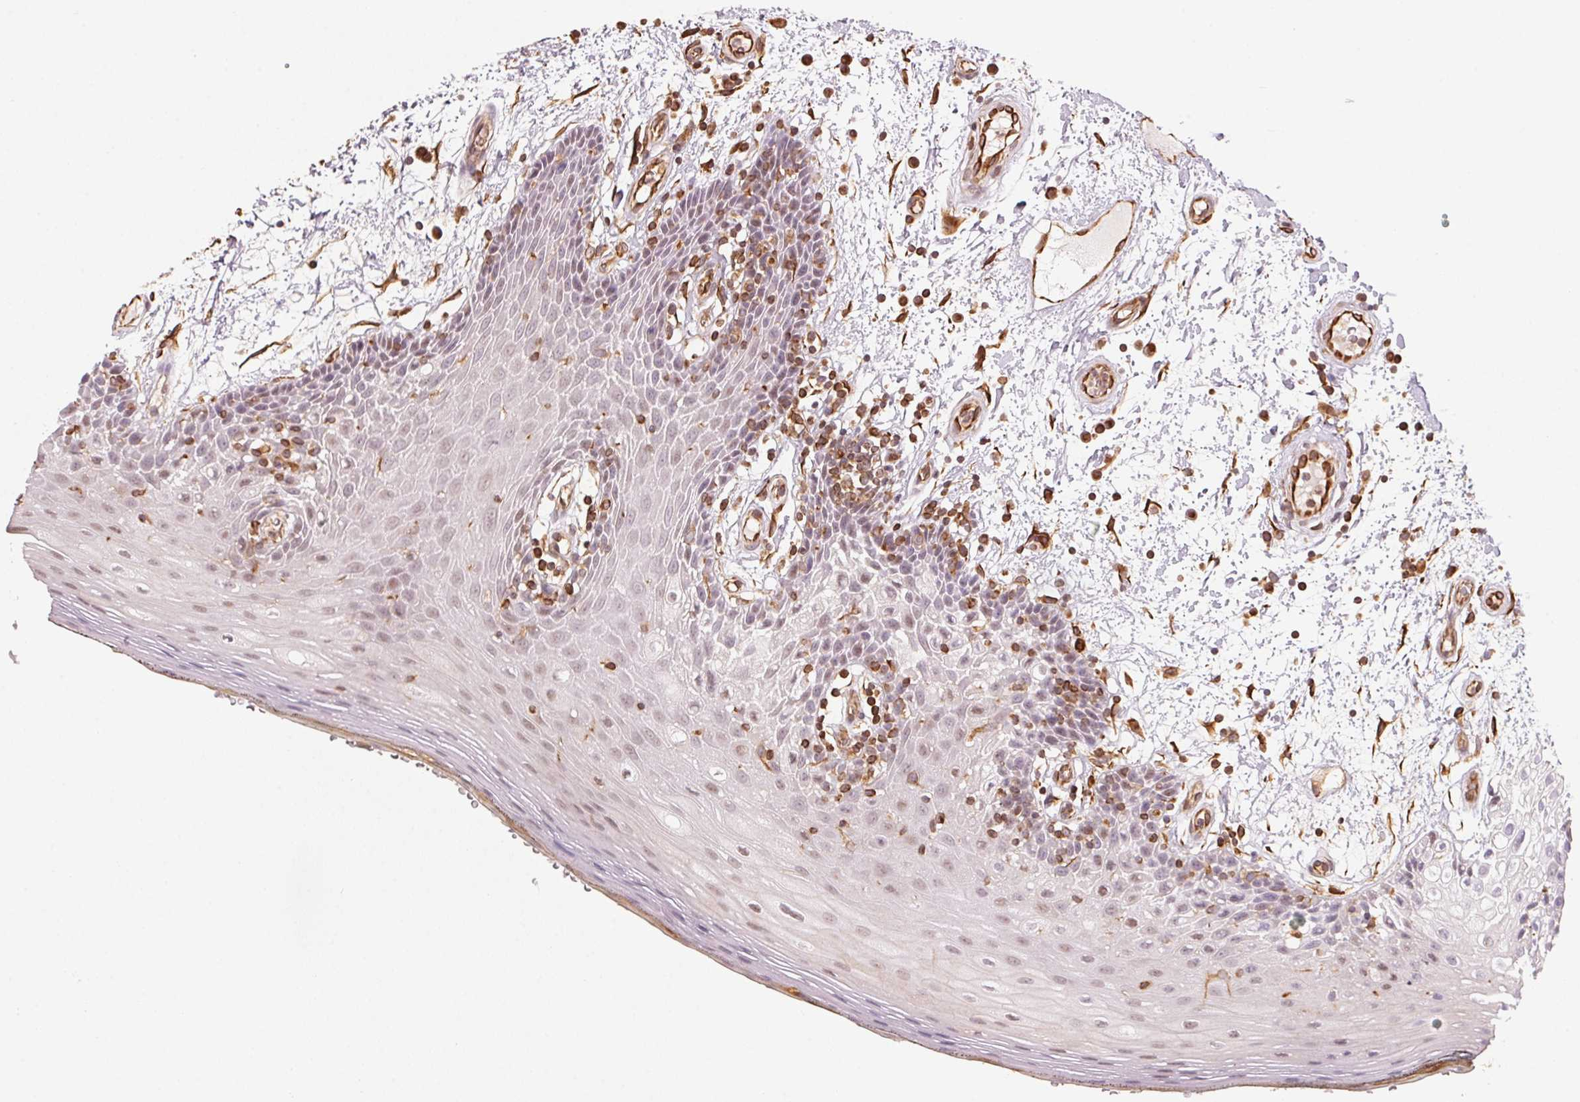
{"staining": {"intensity": "weak", "quantity": "<25%", "location": "nuclear"}, "tissue": "oral mucosa", "cell_type": "Squamous epithelial cells", "image_type": "normal", "snomed": [{"axis": "morphology", "description": "Normal tissue, NOS"}, {"axis": "morphology", "description": "Squamous cell carcinoma, NOS"}, {"axis": "topography", "description": "Oral tissue"}, {"axis": "topography", "description": "Head-Neck"}], "caption": "Immunohistochemistry of benign human oral mucosa reveals no expression in squamous epithelial cells. The staining was performed using DAB to visualize the protein expression in brown, while the nuclei were stained in blue with hematoxylin (Magnification: 20x).", "gene": "FOXR2", "patient": {"sex": "male", "age": 52}}